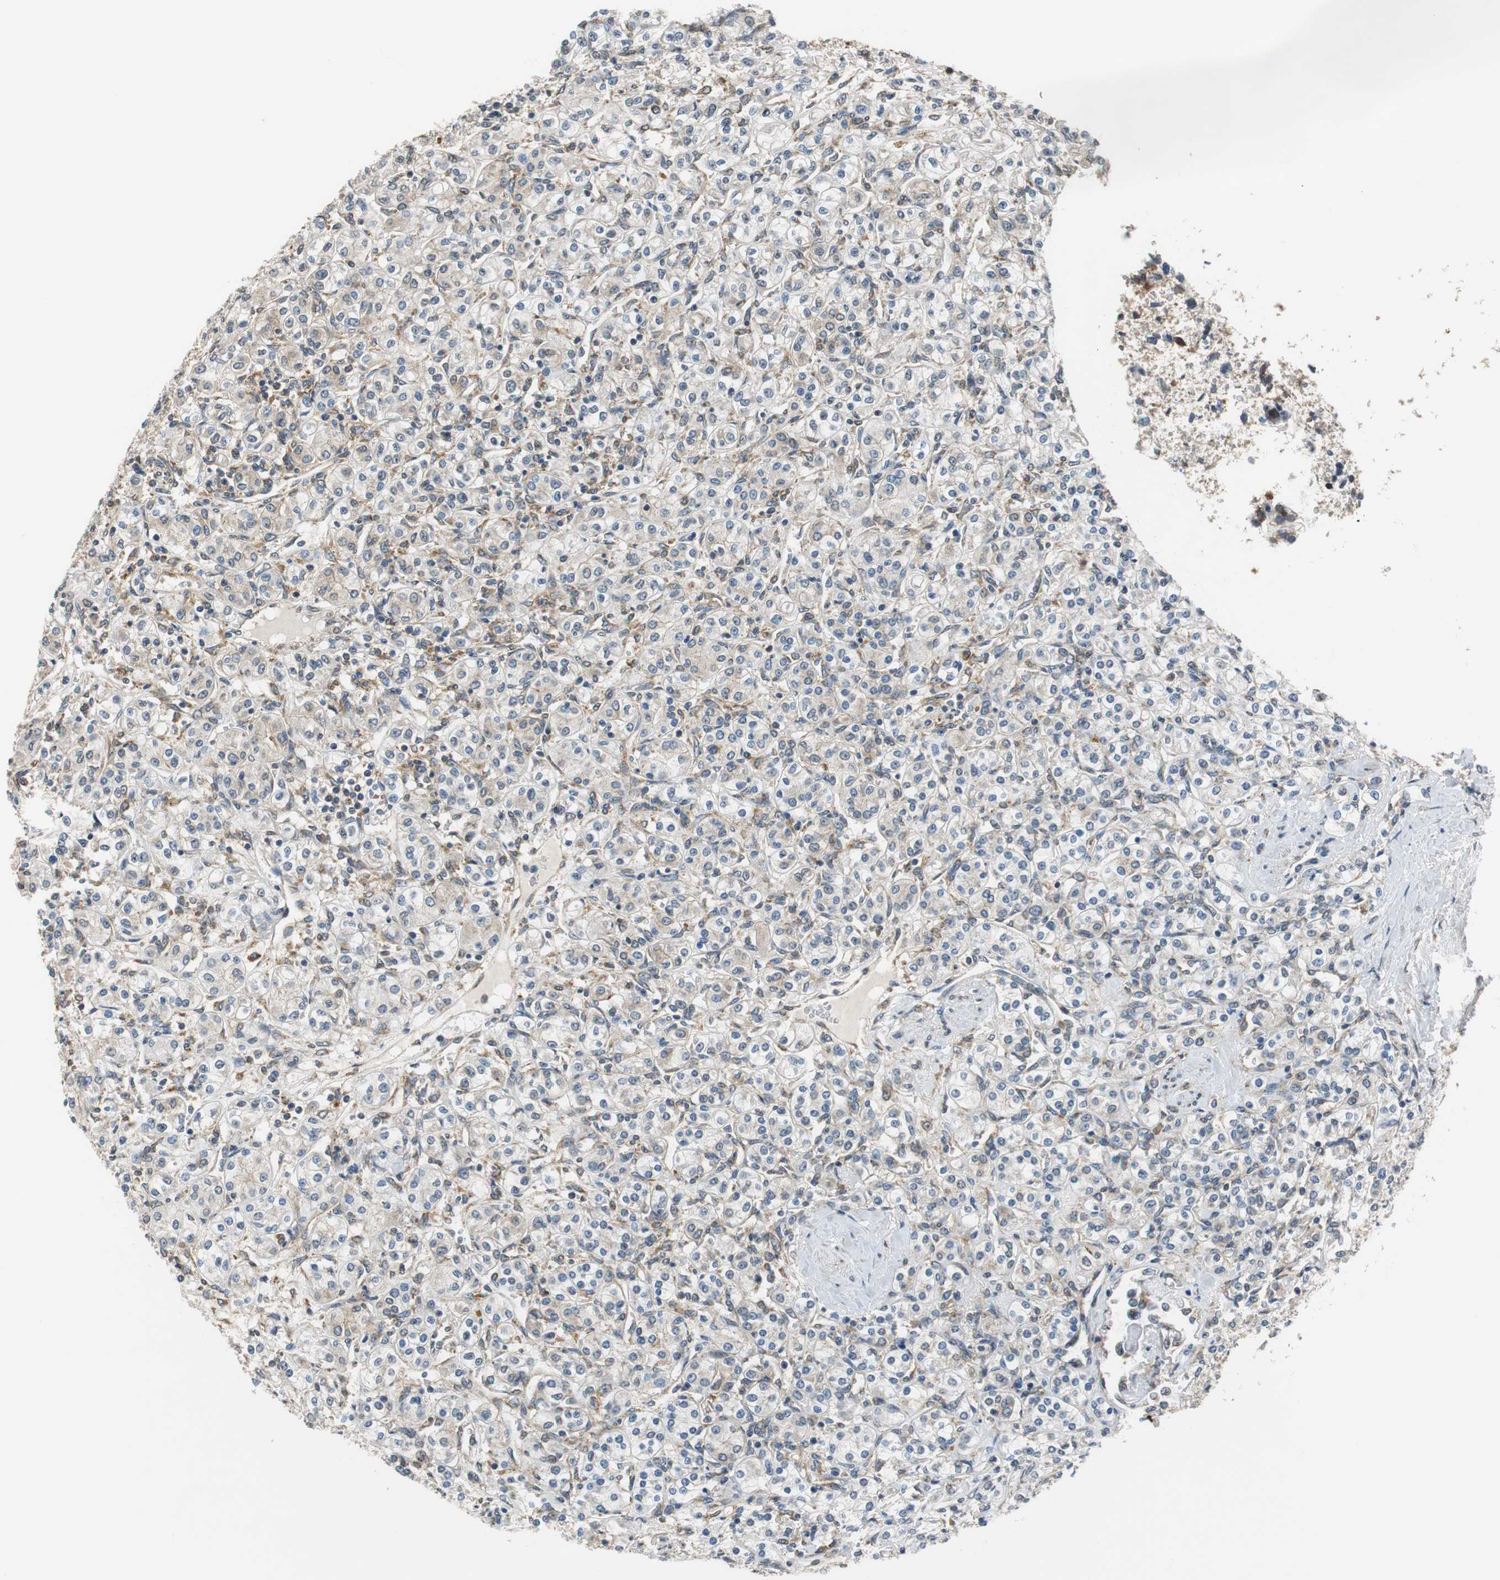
{"staining": {"intensity": "weak", "quantity": "25%-75%", "location": "cytoplasmic/membranous"}, "tissue": "renal cancer", "cell_type": "Tumor cells", "image_type": "cancer", "snomed": [{"axis": "morphology", "description": "Adenocarcinoma, NOS"}, {"axis": "topography", "description": "Kidney"}], "caption": "Immunohistochemical staining of human adenocarcinoma (renal) exhibits low levels of weak cytoplasmic/membranous protein positivity in approximately 25%-75% of tumor cells.", "gene": "CNOT3", "patient": {"sex": "male", "age": 77}}